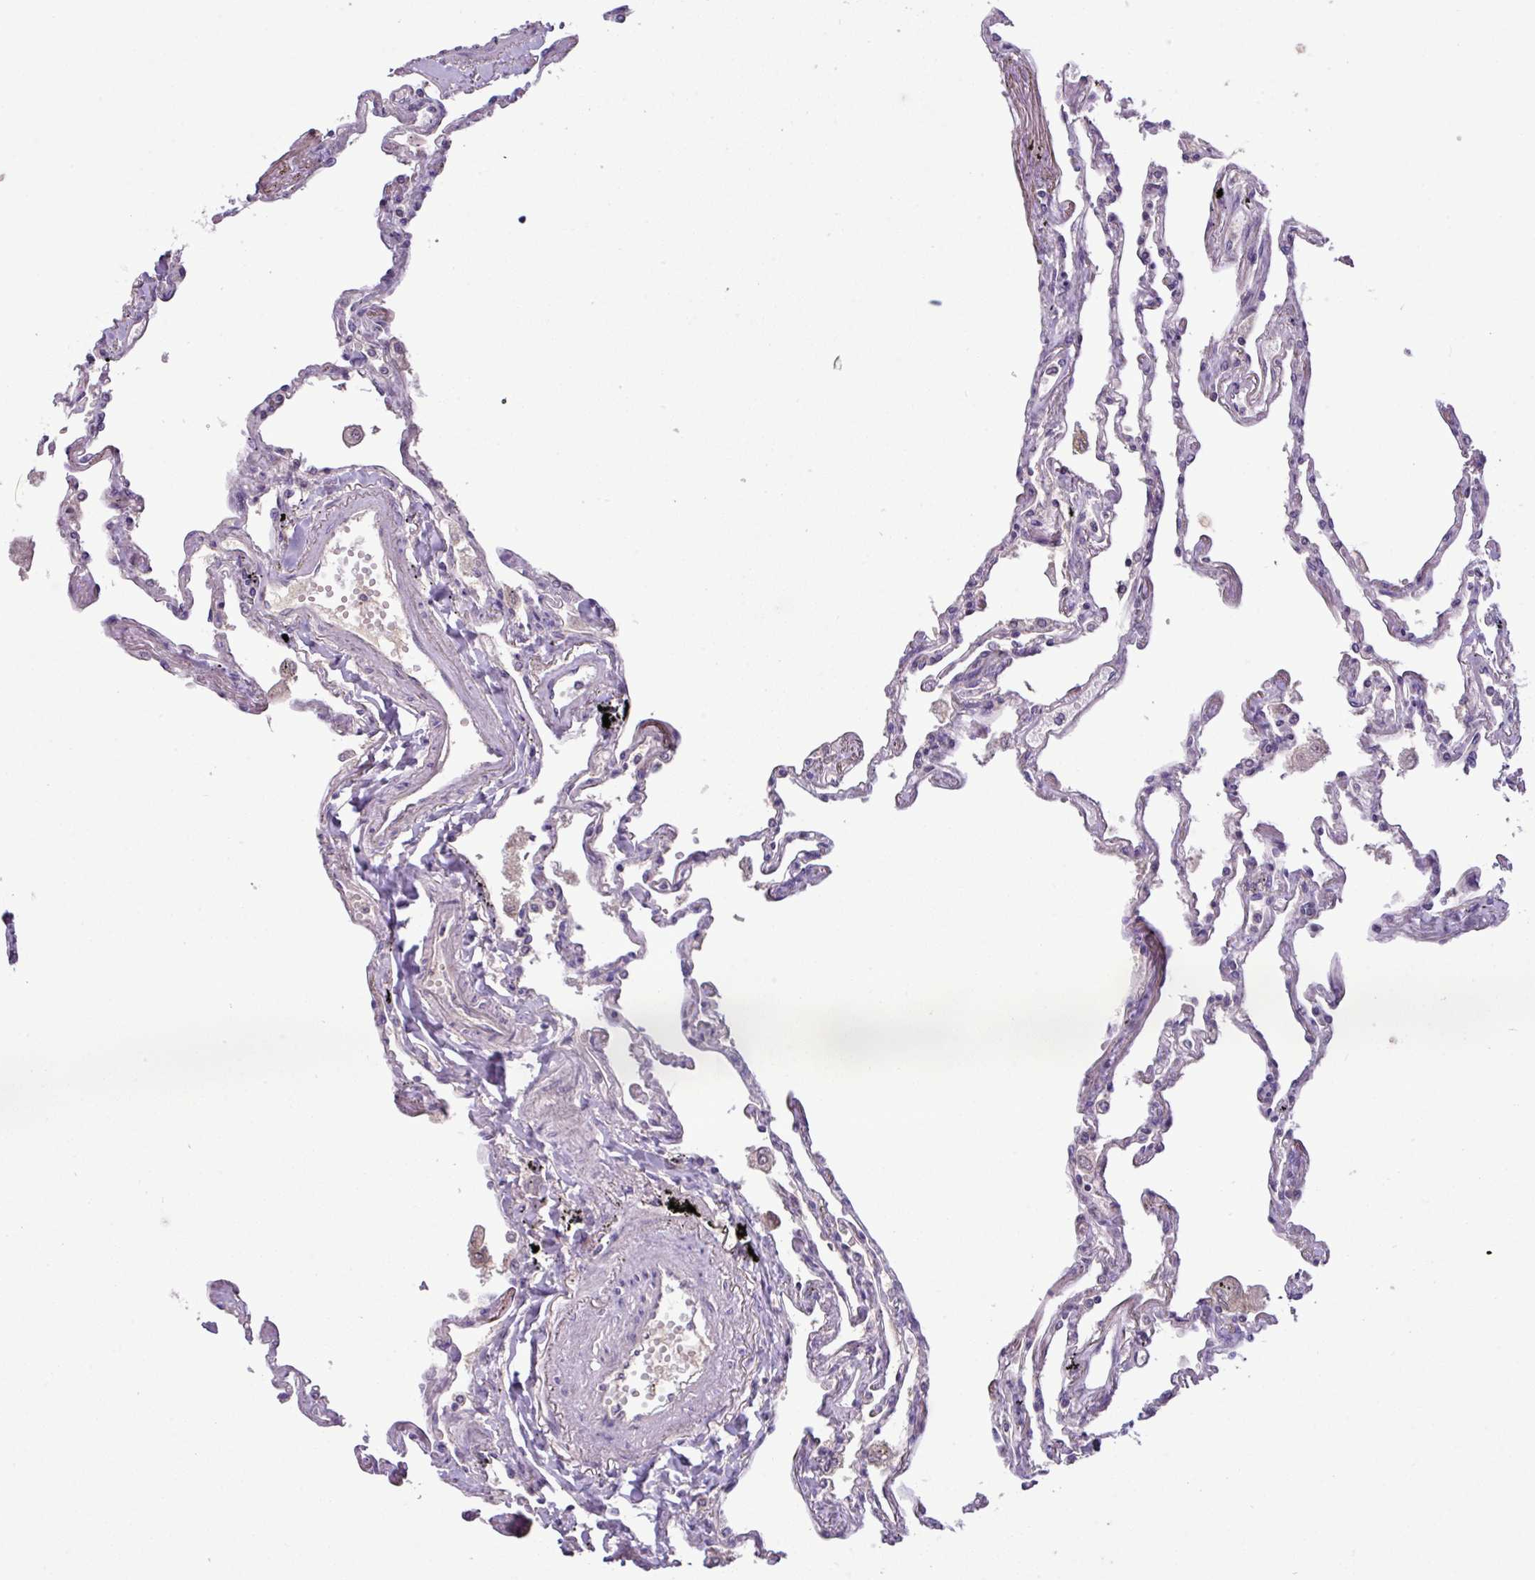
{"staining": {"intensity": "weak", "quantity": "<25%", "location": "cytoplasmic/membranous"}, "tissue": "lung", "cell_type": "Alveolar cells", "image_type": "normal", "snomed": [{"axis": "morphology", "description": "Normal tissue, NOS"}, {"axis": "topography", "description": "Lung"}], "caption": "High magnification brightfield microscopy of benign lung stained with DAB (brown) and counterstained with hematoxylin (blue): alveolar cells show no significant positivity. (Immunohistochemistry (ihc), brightfield microscopy, high magnification).", "gene": "TMEM62", "patient": {"sex": "female", "age": 67}}